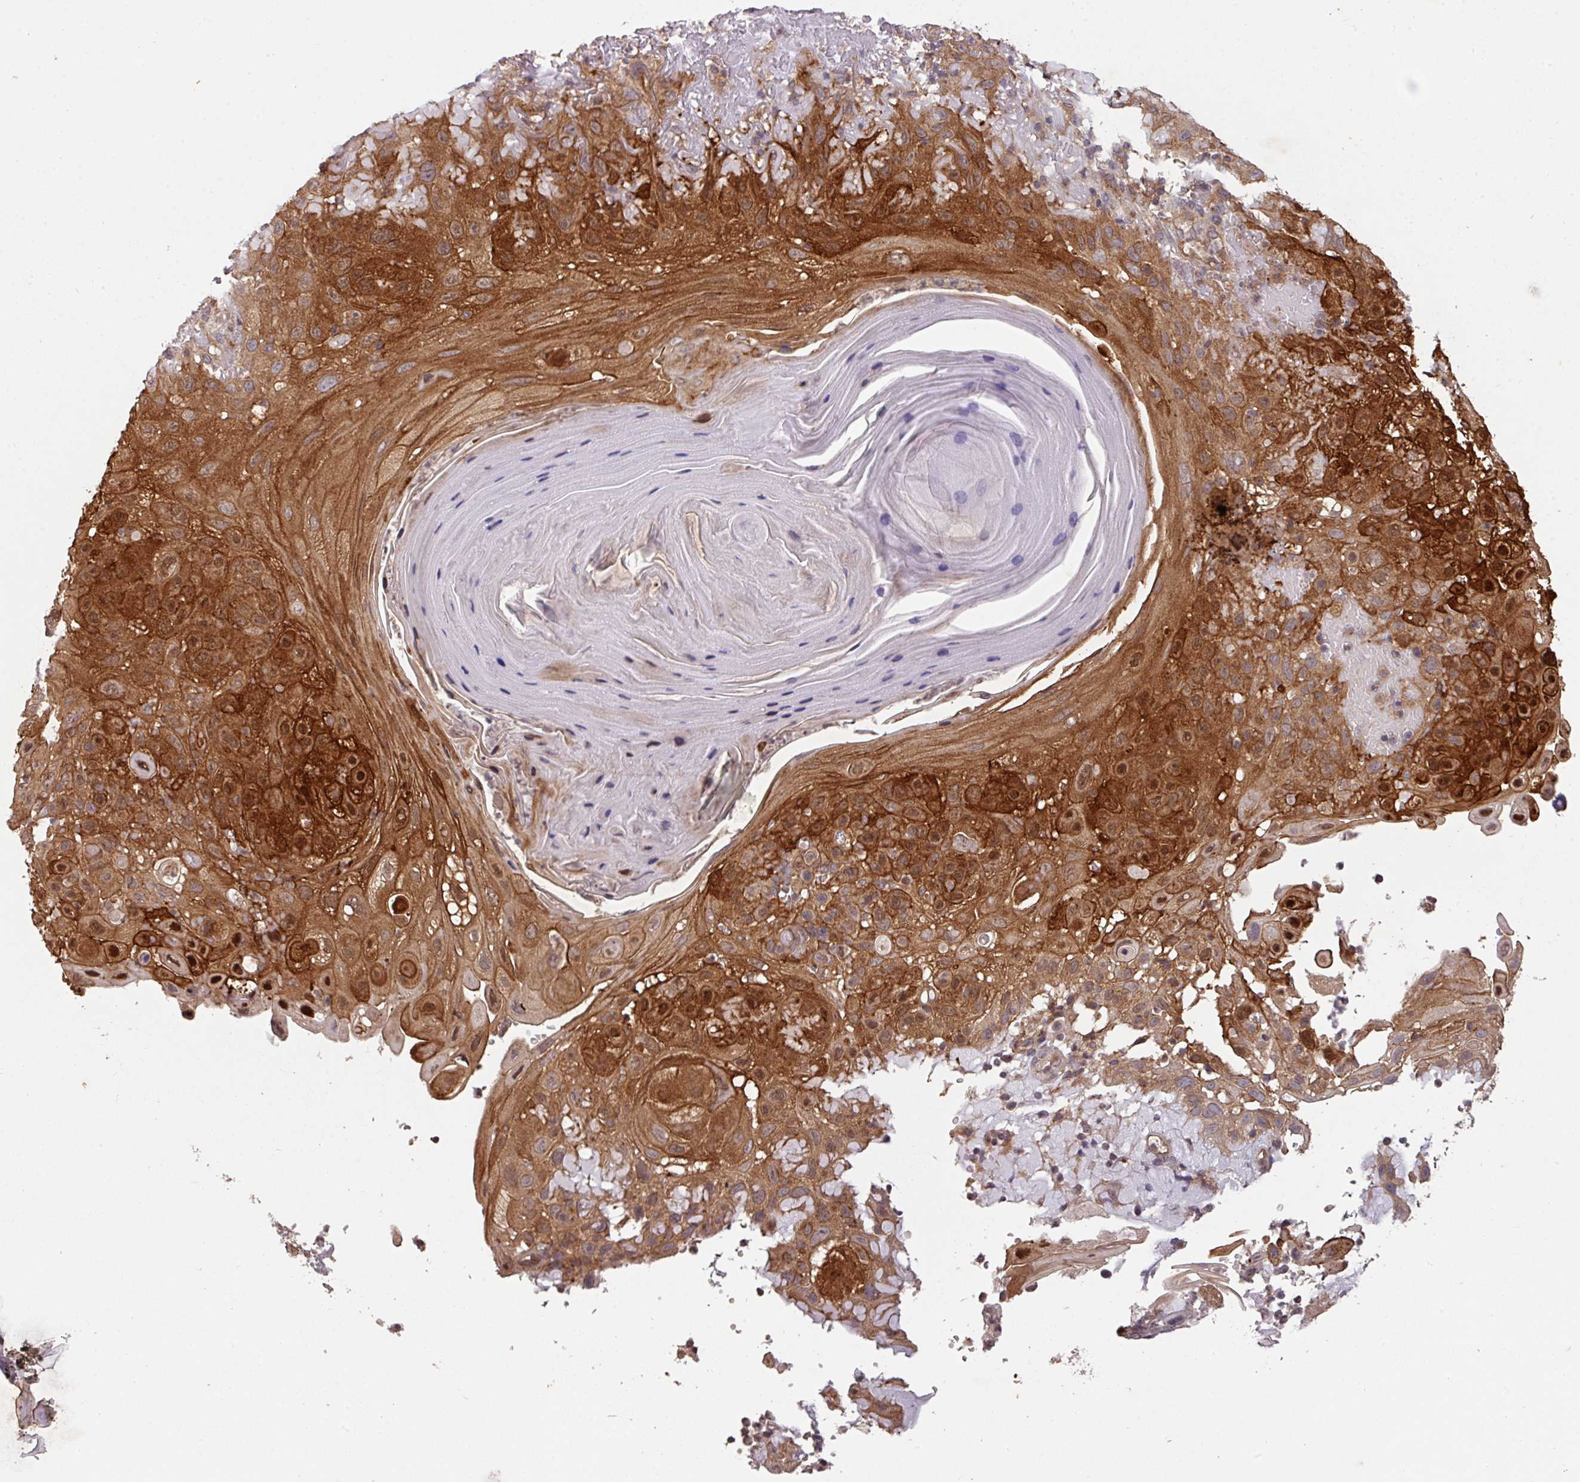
{"staining": {"intensity": "strong", "quantity": ">75%", "location": "cytoplasmic/membranous"}, "tissue": "skin cancer", "cell_type": "Tumor cells", "image_type": "cancer", "snomed": [{"axis": "morphology", "description": "Normal tissue, NOS"}, {"axis": "morphology", "description": "Squamous cell carcinoma, NOS"}, {"axis": "topography", "description": "Skin"}], "caption": "Immunohistochemistry photomicrograph of human skin cancer stained for a protein (brown), which displays high levels of strong cytoplasmic/membranous positivity in about >75% of tumor cells.", "gene": "CYFIP2", "patient": {"sex": "female", "age": 96}}